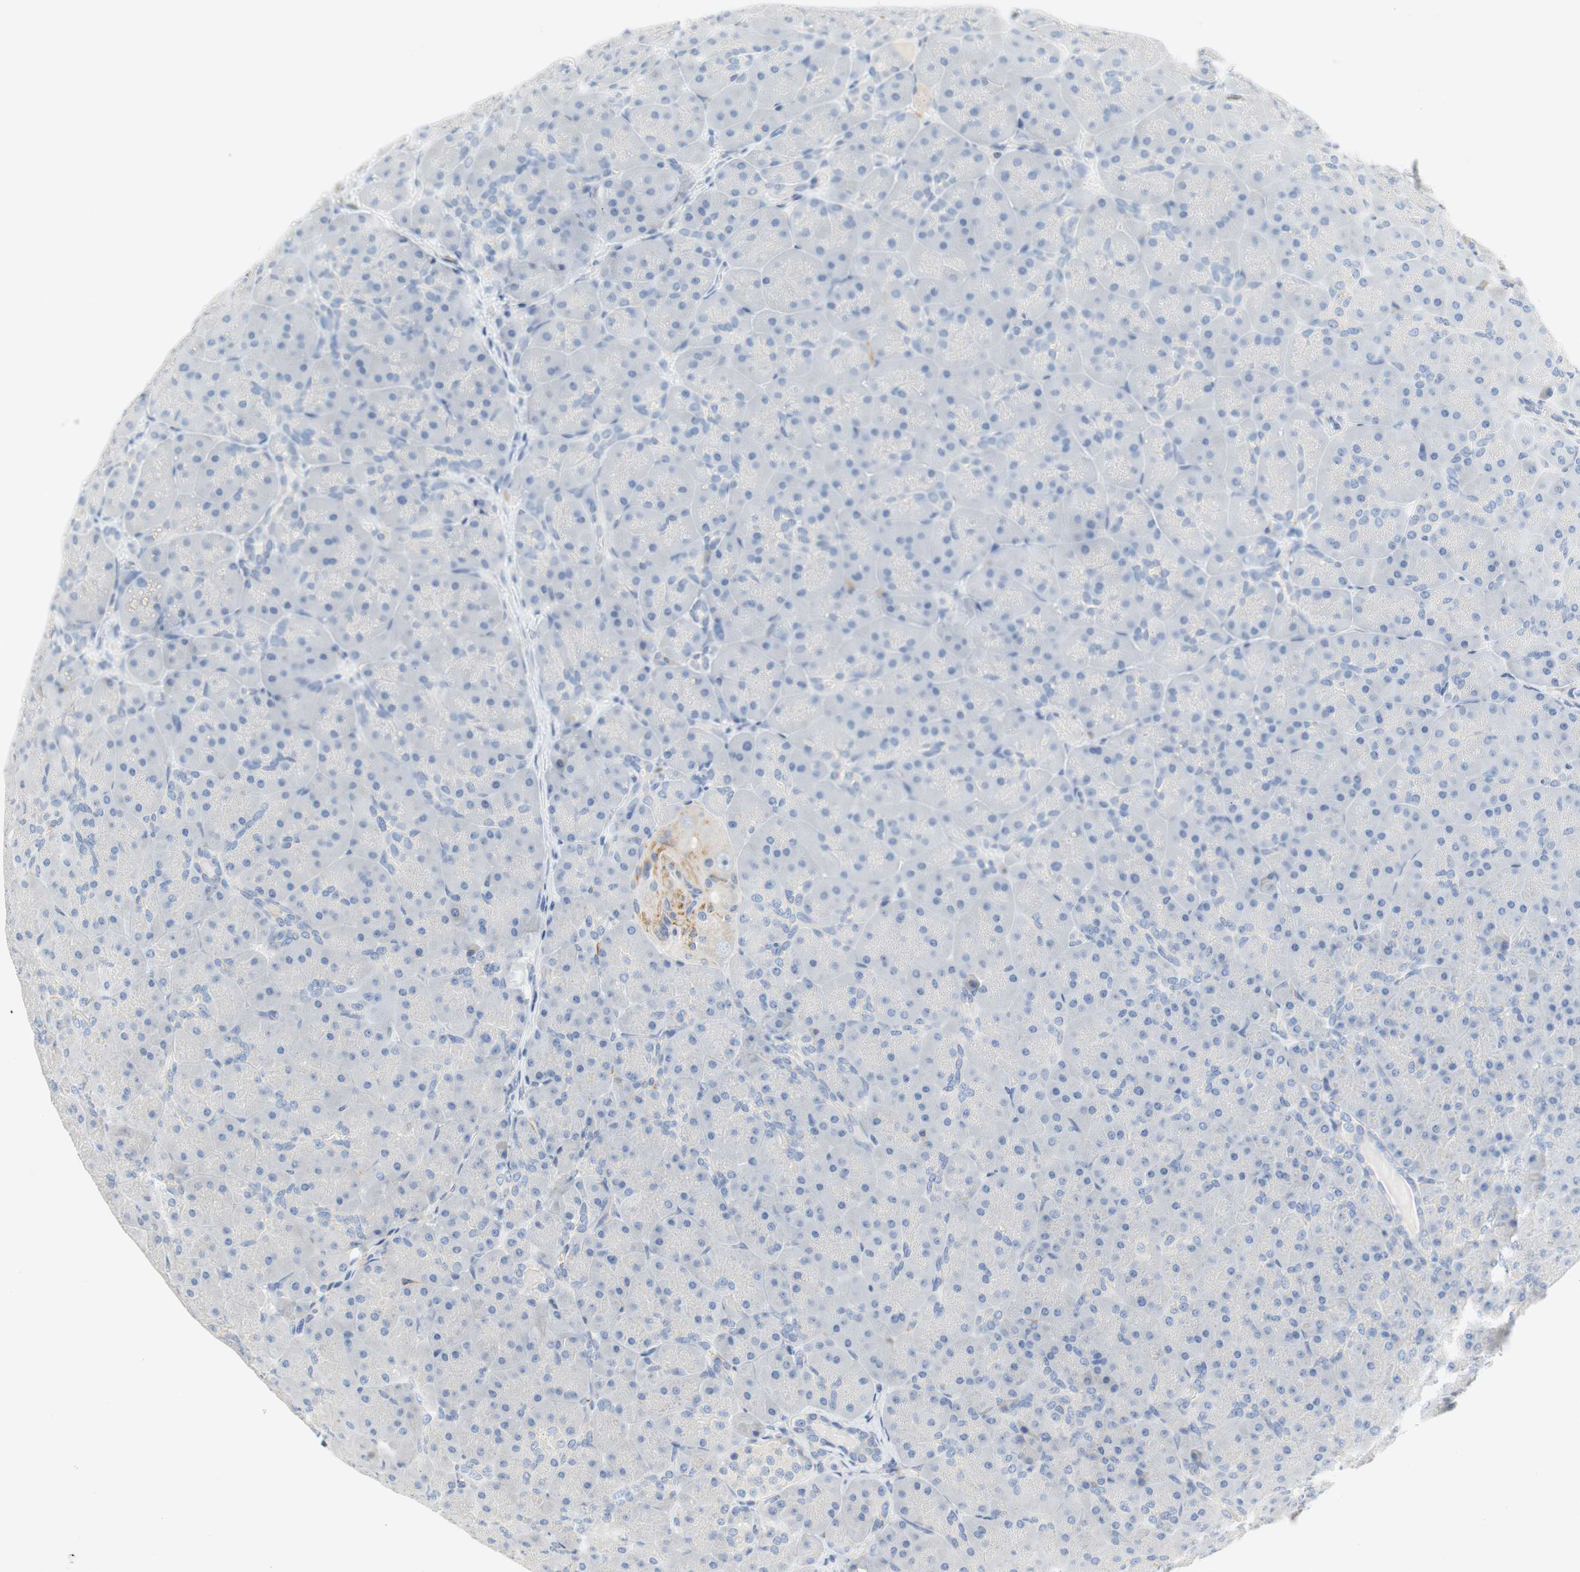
{"staining": {"intensity": "weak", "quantity": "<25%", "location": "cytoplasmic/membranous"}, "tissue": "pancreas", "cell_type": "Exocrine glandular cells", "image_type": "normal", "snomed": [{"axis": "morphology", "description": "Normal tissue, NOS"}, {"axis": "topography", "description": "Pancreas"}], "caption": "This is an immunohistochemistry (IHC) image of normal human pancreas. There is no expression in exocrine glandular cells.", "gene": "CCM2L", "patient": {"sex": "male", "age": 66}}